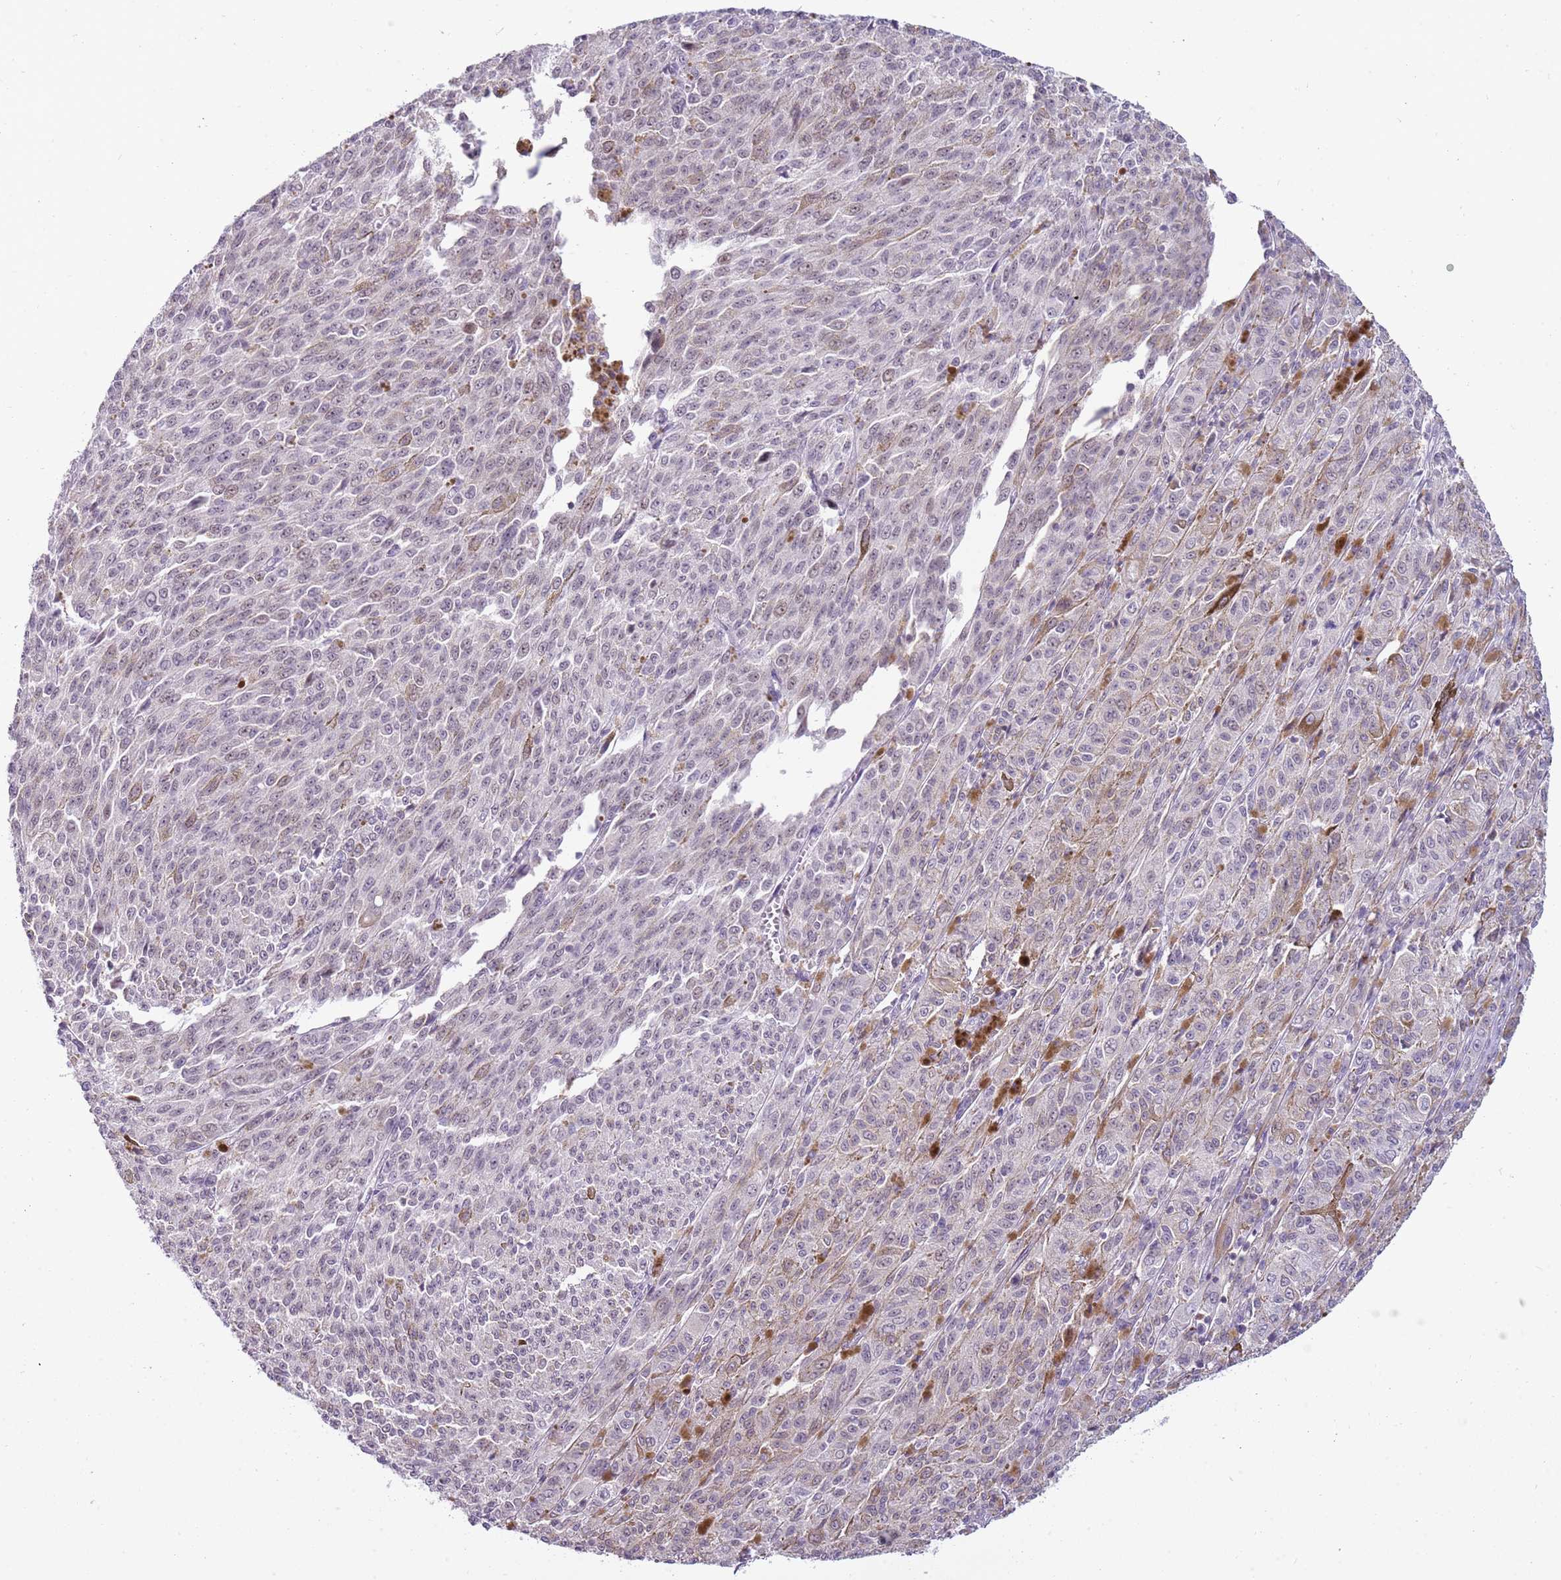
{"staining": {"intensity": "negative", "quantity": "none", "location": "none"}, "tissue": "melanoma", "cell_type": "Tumor cells", "image_type": "cancer", "snomed": [{"axis": "morphology", "description": "Malignant melanoma, NOS"}, {"axis": "topography", "description": "Skin"}], "caption": "Immunohistochemical staining of malignant melanoma displays no significant expression in tumor cells.", "gene": "CAPN7", "patient": {"sex": "female", "age": 52}}